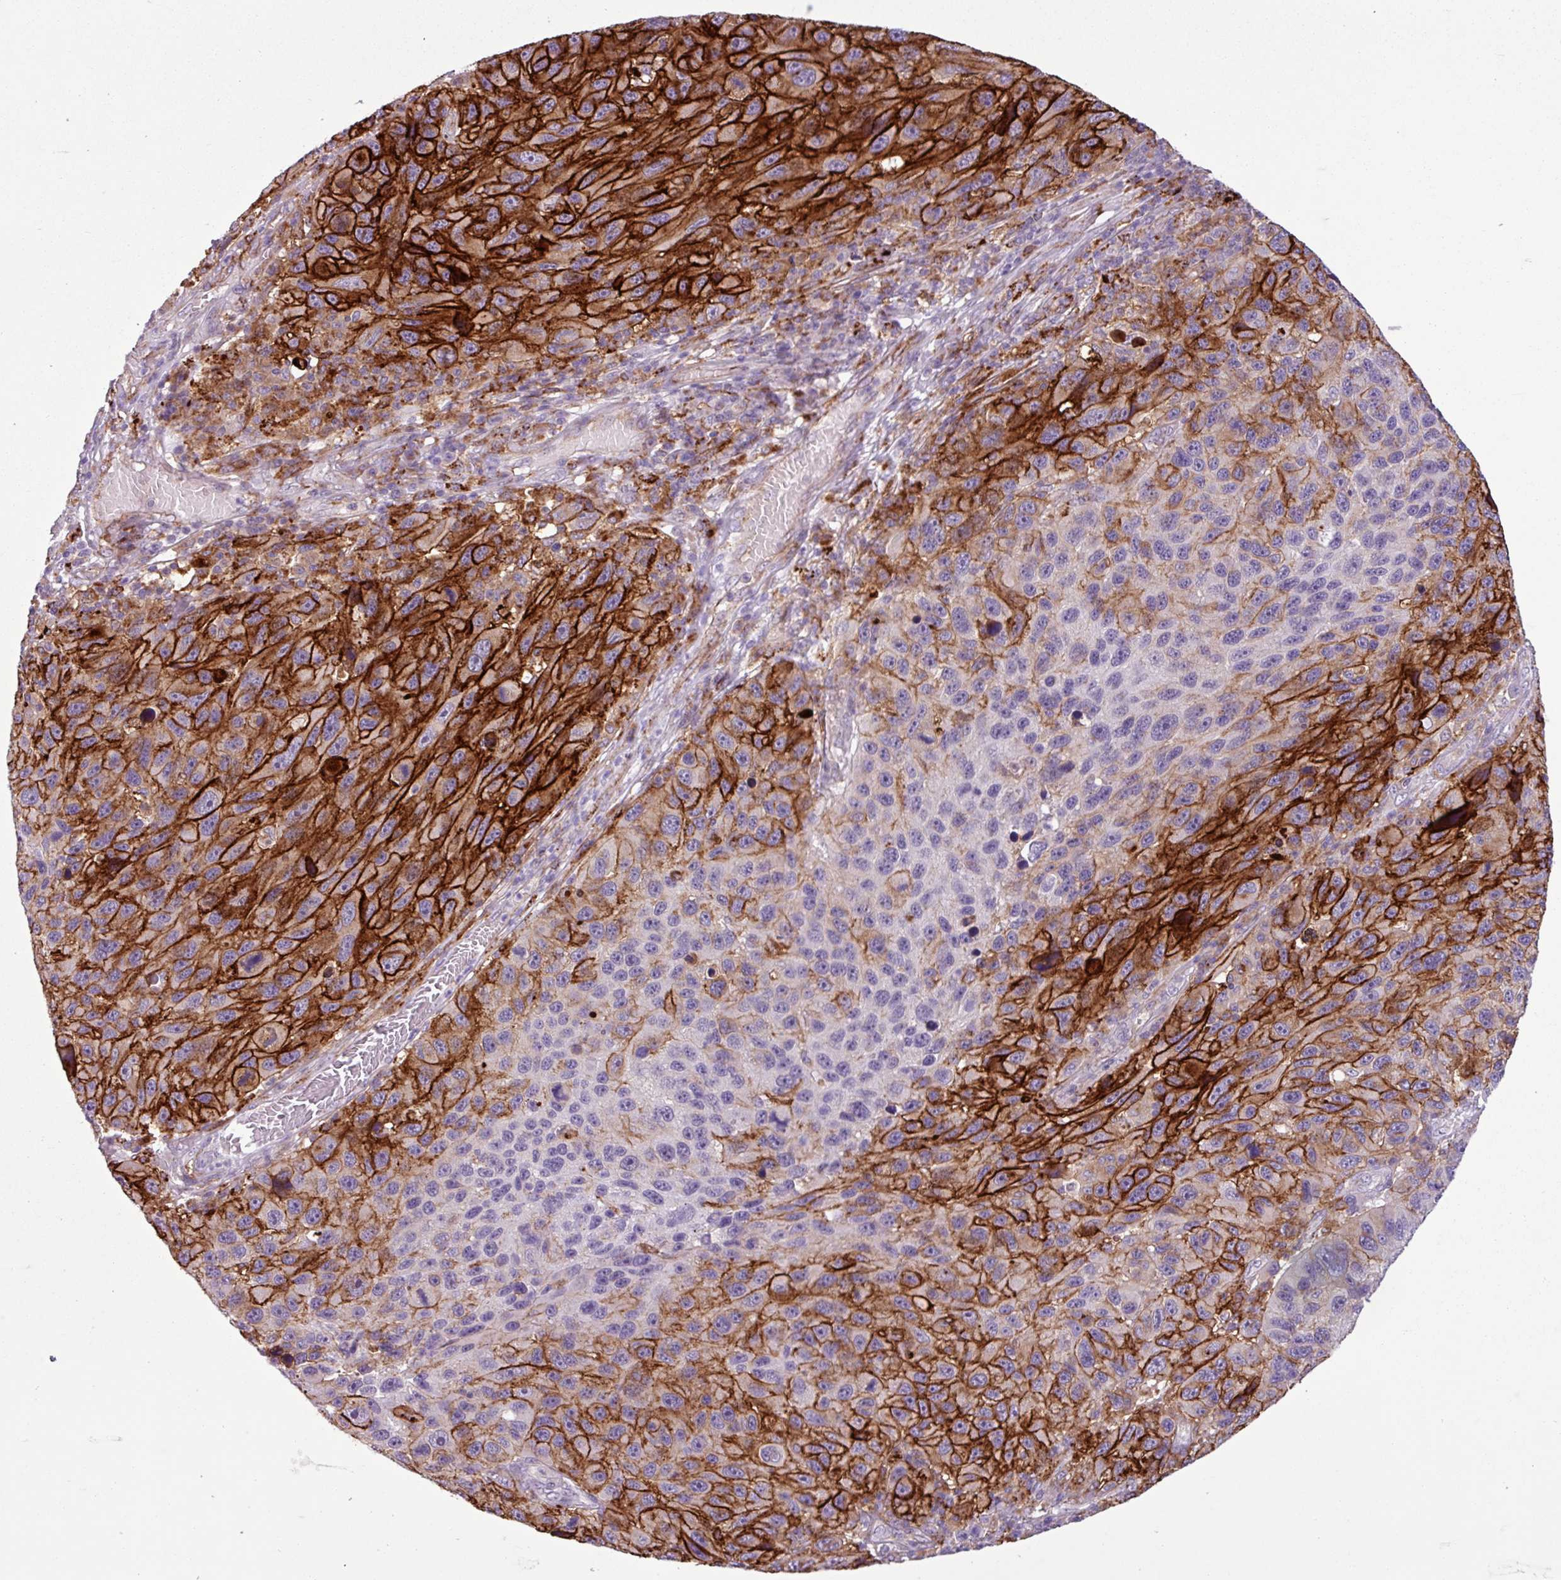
{"staining": {"intensity": "strong", "quantity": "25%-75%", "location": "cytoplasmic/membranous"}, "tissue": "melanoma", "cell_type": "Tumor cells", "image_type": "cancer", "snomed": [{"axis": "morphology", "description": "Malignant melanoma, NOS"}, {"axis": "topography", "description": "Skin"}], "caption": "Strong cytoplasmic/membranous protein staining is present in about 25%-75% of tumor cells in melanoma.", "gene": "C9orf24", "patient": {"sex": "male", "age": 53}}